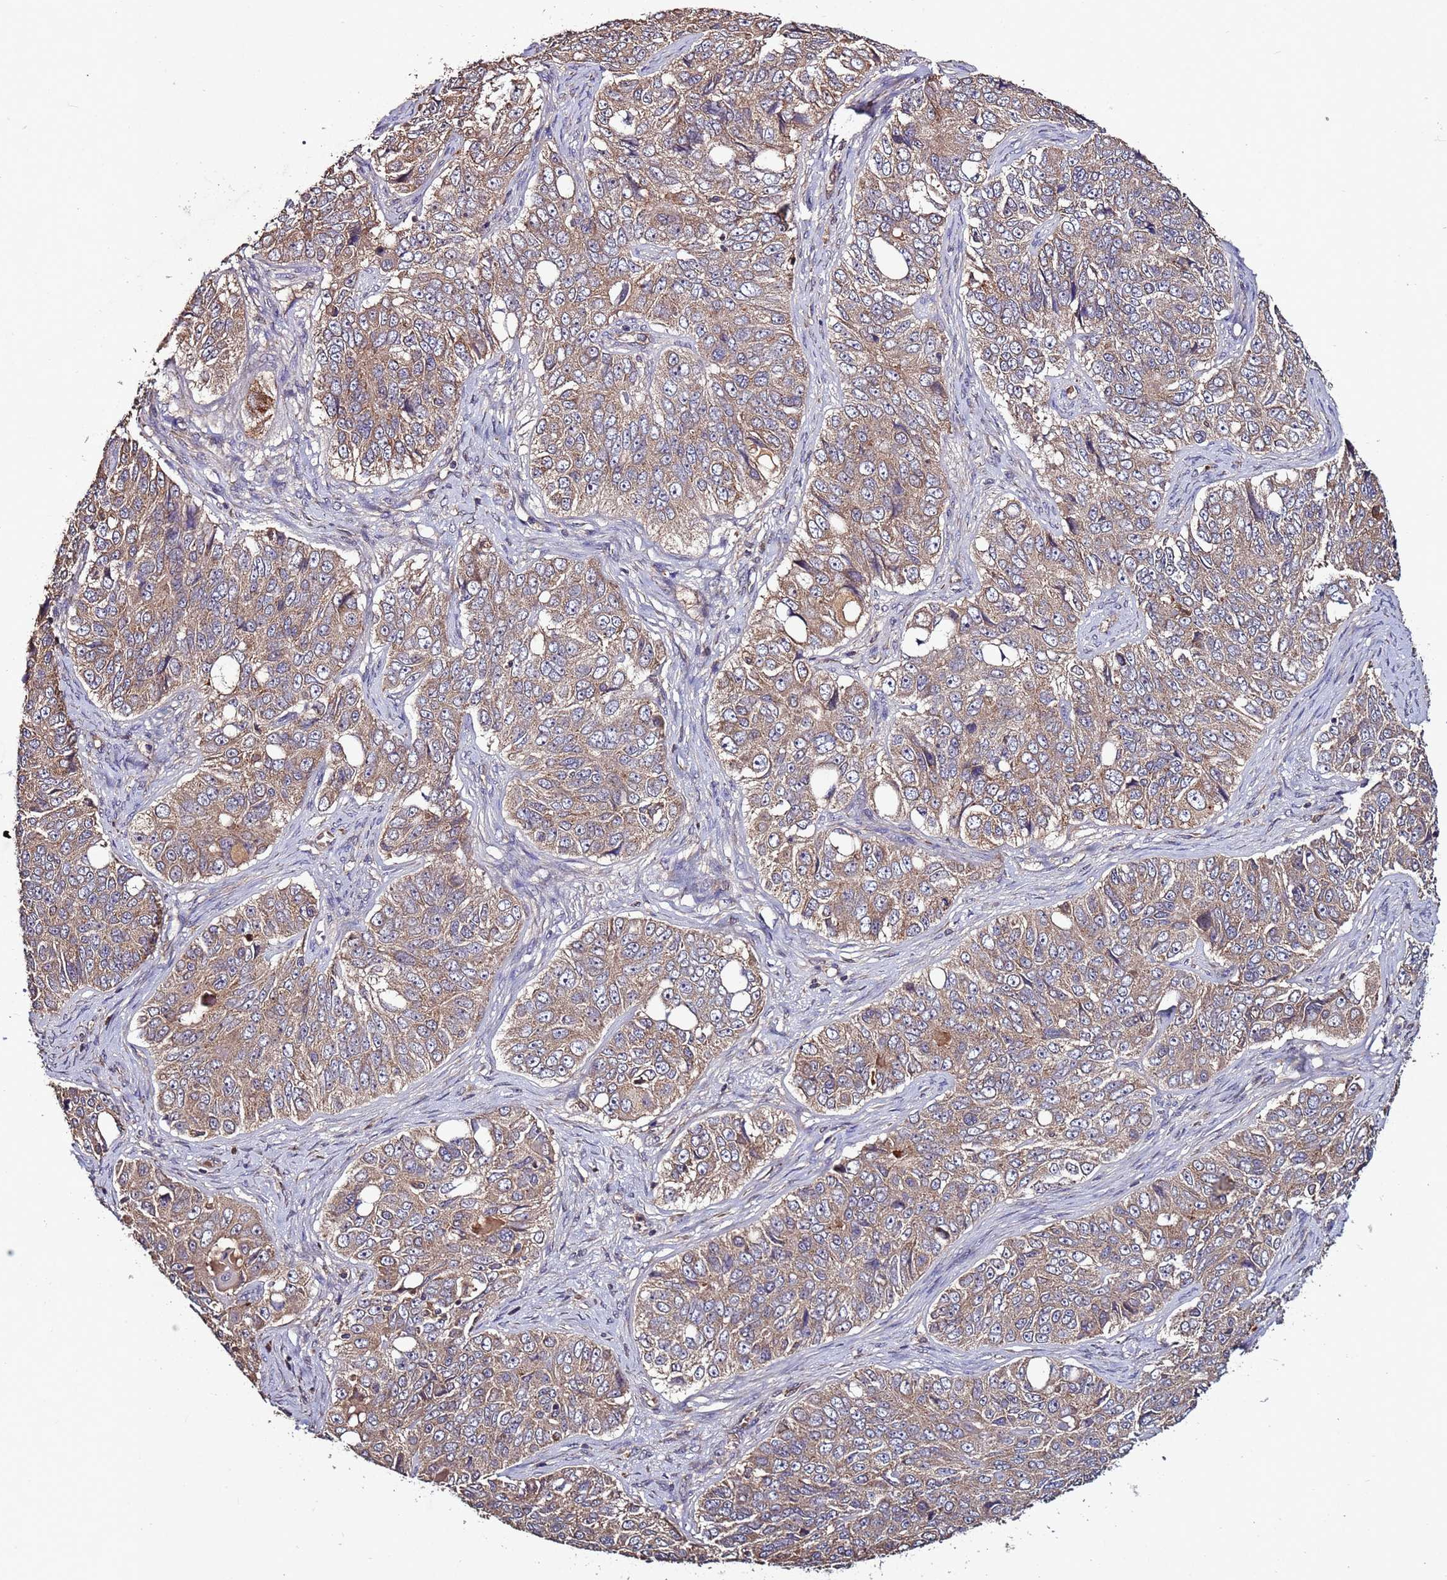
{"staining": {"intensity": "moderate", "quantity": ">75%", "location": "cytoplasmic/membranous"}, "tissue": "ovarian cancer", "cell_type": "Tumor cells", "image_type": "cancer", "snomed": [{"axis": "morphology", "description": "Carcinoma, endometroid"}, {"axis": "topography", "description": "Ovary"}], "caption": "About >75% of tumor cells in human ovarian cancer (endometroid carcinoma) display moderate cytoplasmic/membranous protein expression as visualized by brown immunohistochemical staining.", "gene": "RPS15A", "patient": {"sex": "female", "age": 51}}